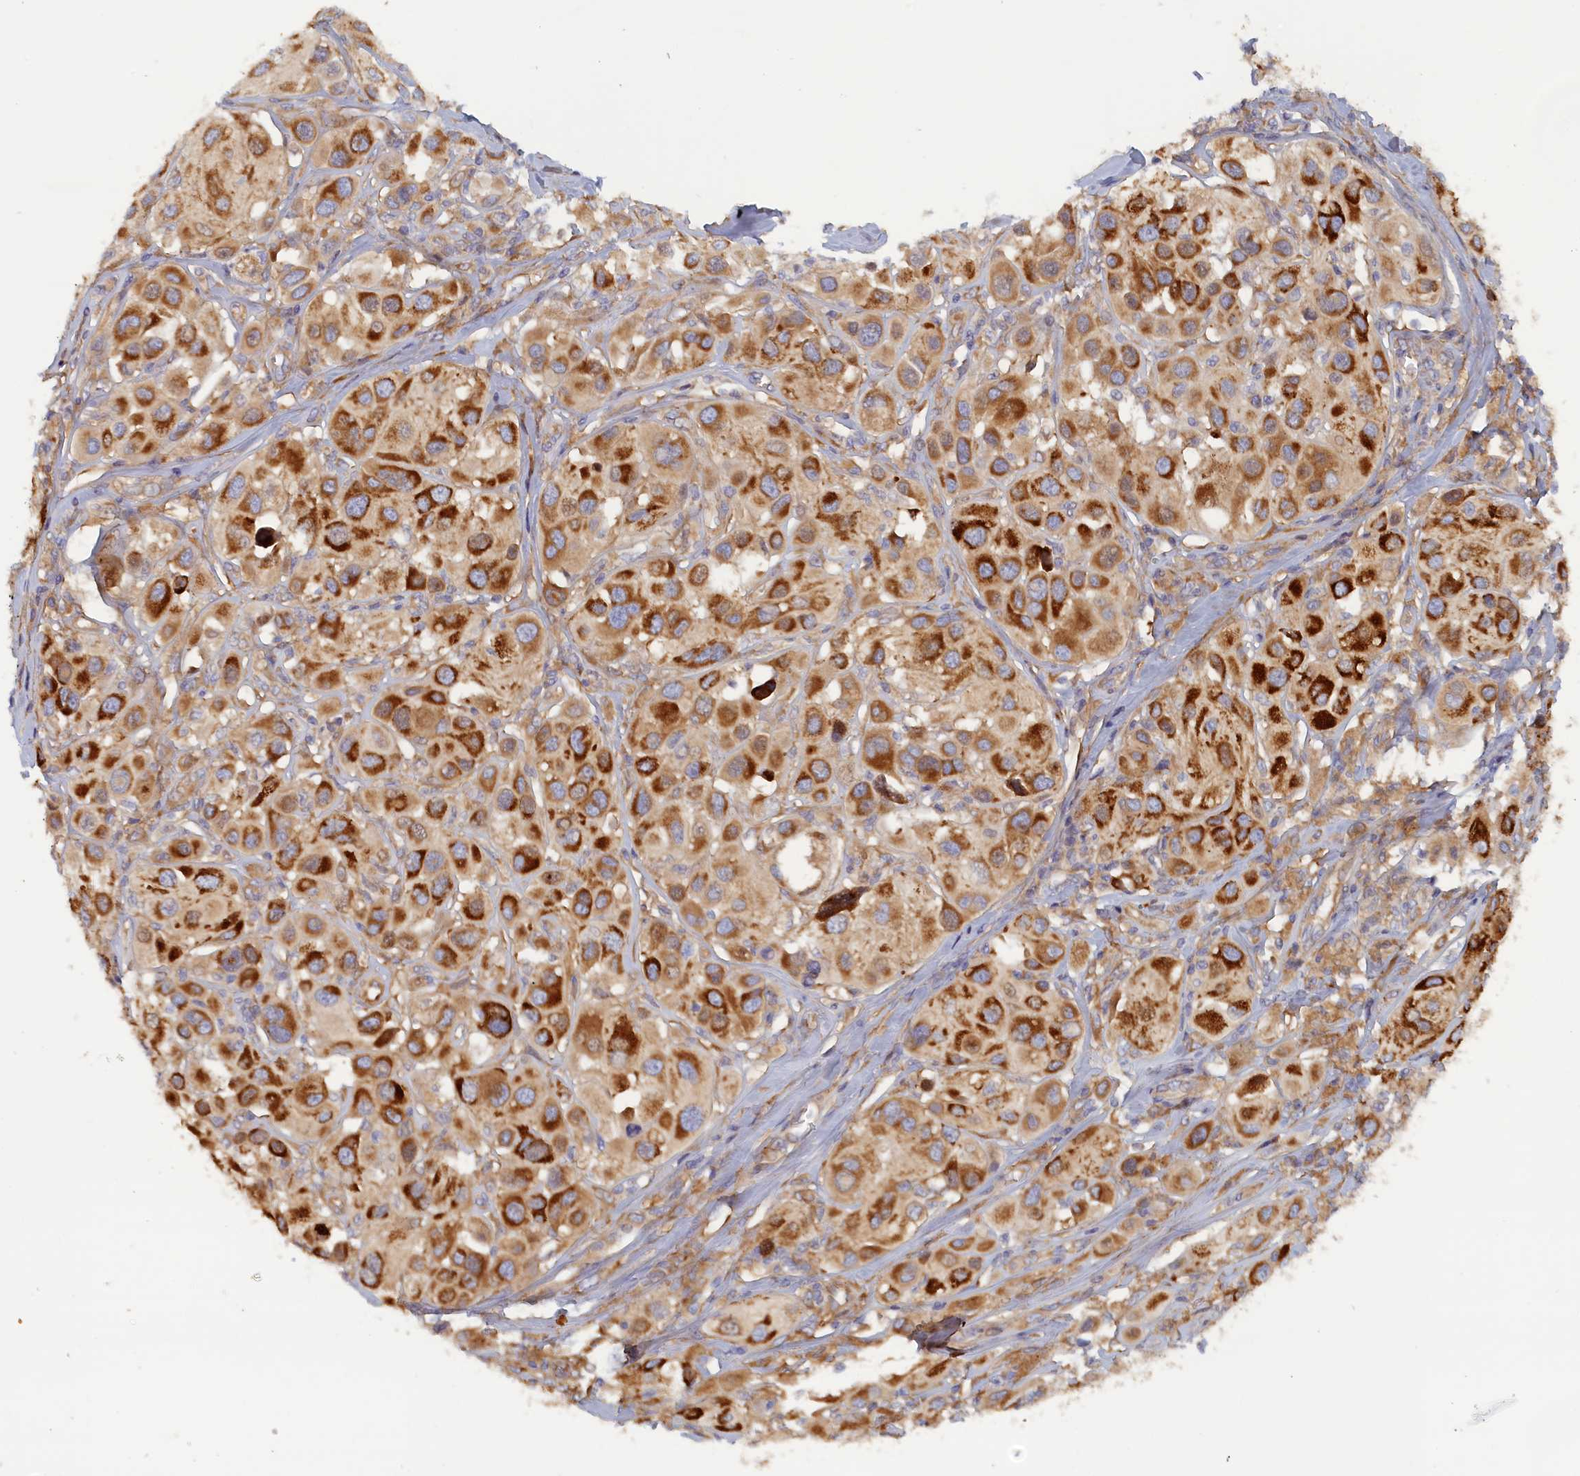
{"staining": {"intensity": "strong", "quantity": ">75%", "location": "cytoplasmic/membranous"}, "tissue": "melanoma", "cell_type": "Tumor cells", "image_type": "cancer", "snomed": [{"axis": "morphology", "description": "Malignant melanoma, Metastatic site"}, {"axis": "topography", "description": "Skin"}], "caption": "Tumor cells exhibit strong cytoplasmic/membranous expression in about >75% of cells in melanoma. (IHC, brightfield microscopy, high magnification).", "gene": "TMEM196", "patient": {"sex": "male", "age": 41}}